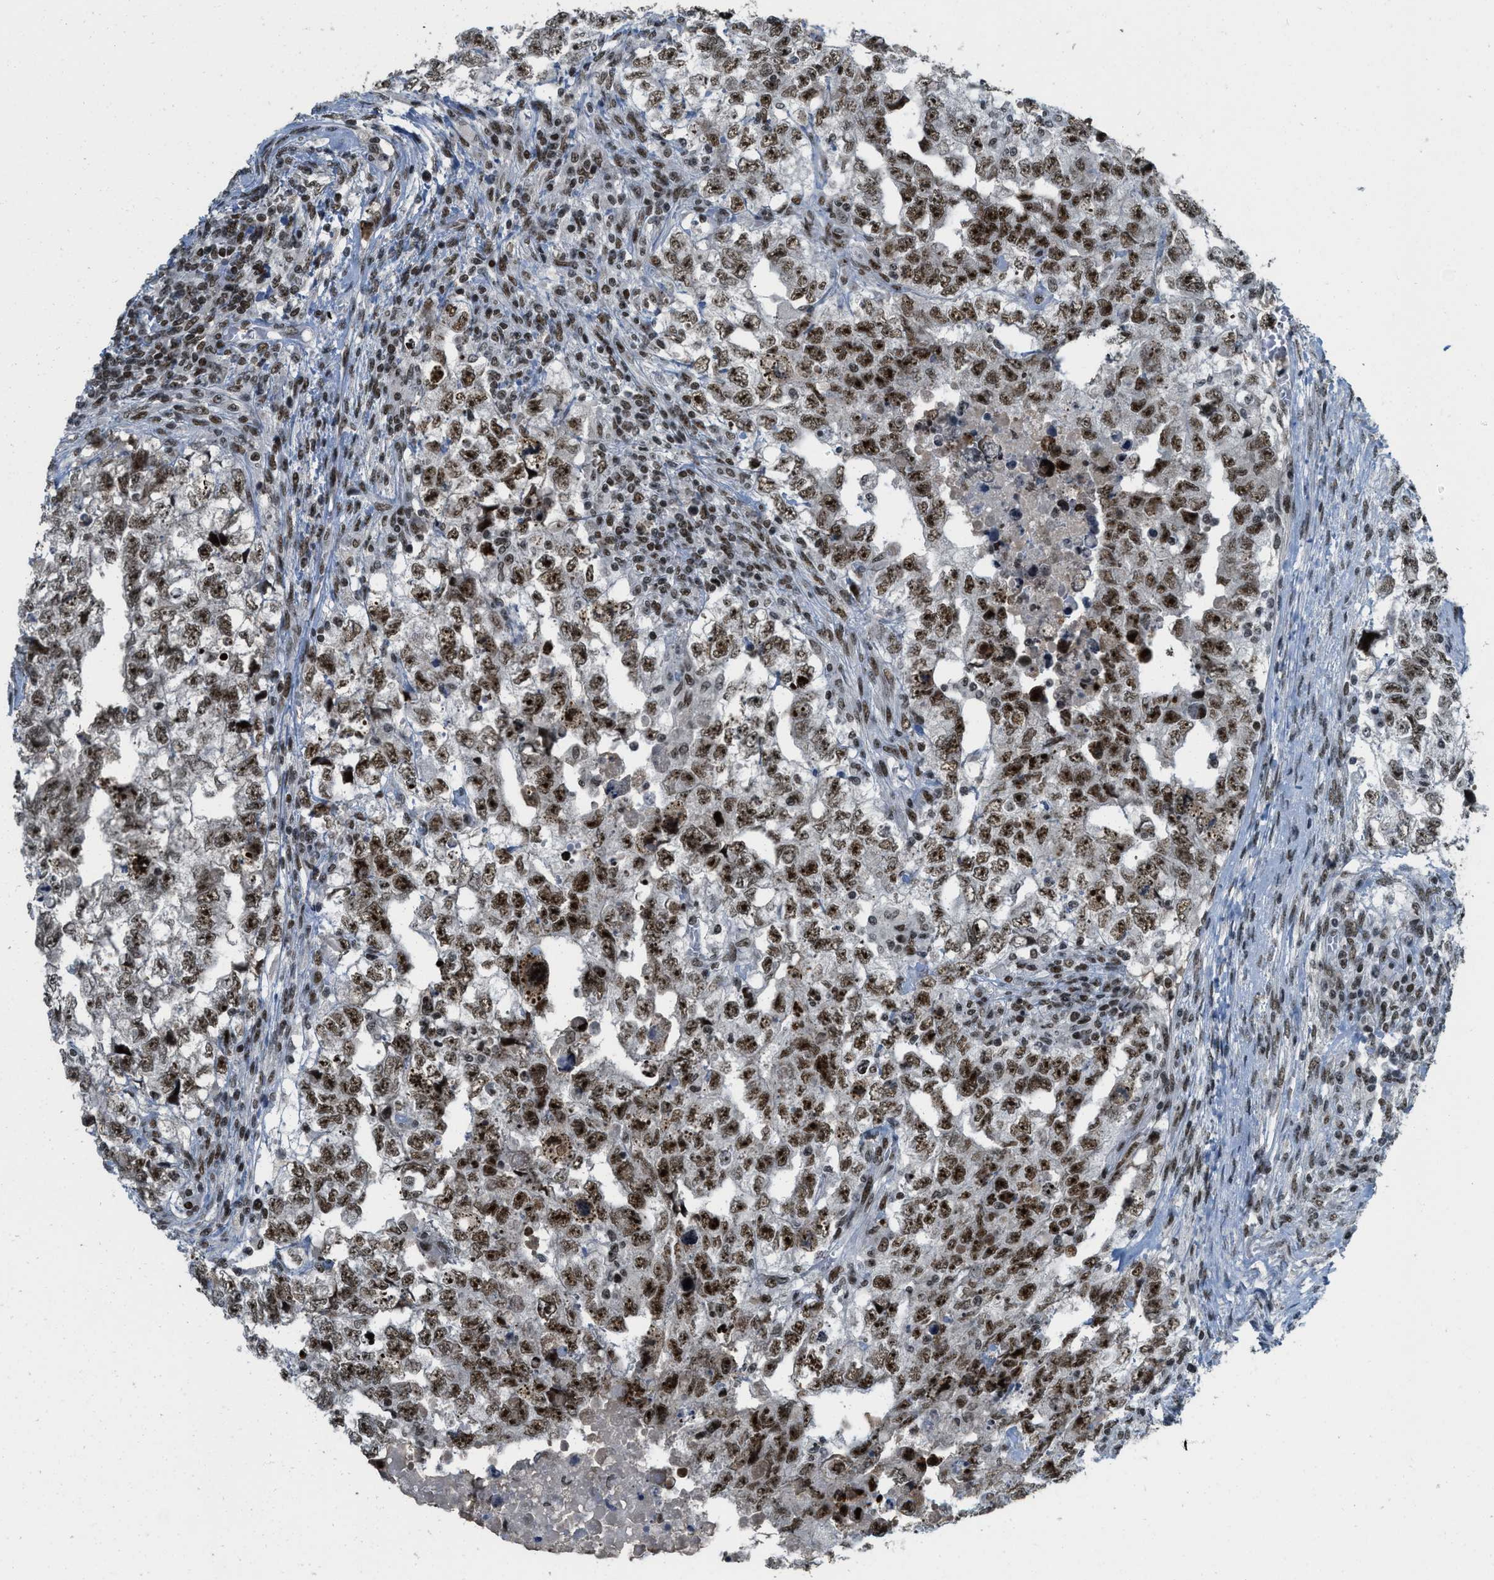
{"staining": {"intensity": "moderate", "quantity": ">75%", "location": "nuclear"}, "tissue": "testis cancer", "cell_type": "Tumor cells", "image_type": "cancer", "snomed": [{"axis": "morphology", "description": "Carcinoma, Embryonal, NOS"}, {"axis": "topography", "description": "Testis"}], "caption": "A medium amount of moderate nuclear staining is identified in about >75% of tumor cells in testis cancer (embryonal carcinoma) tissue.", "gene": "URB1", "patient": {"sex": "male", "age": 36}}